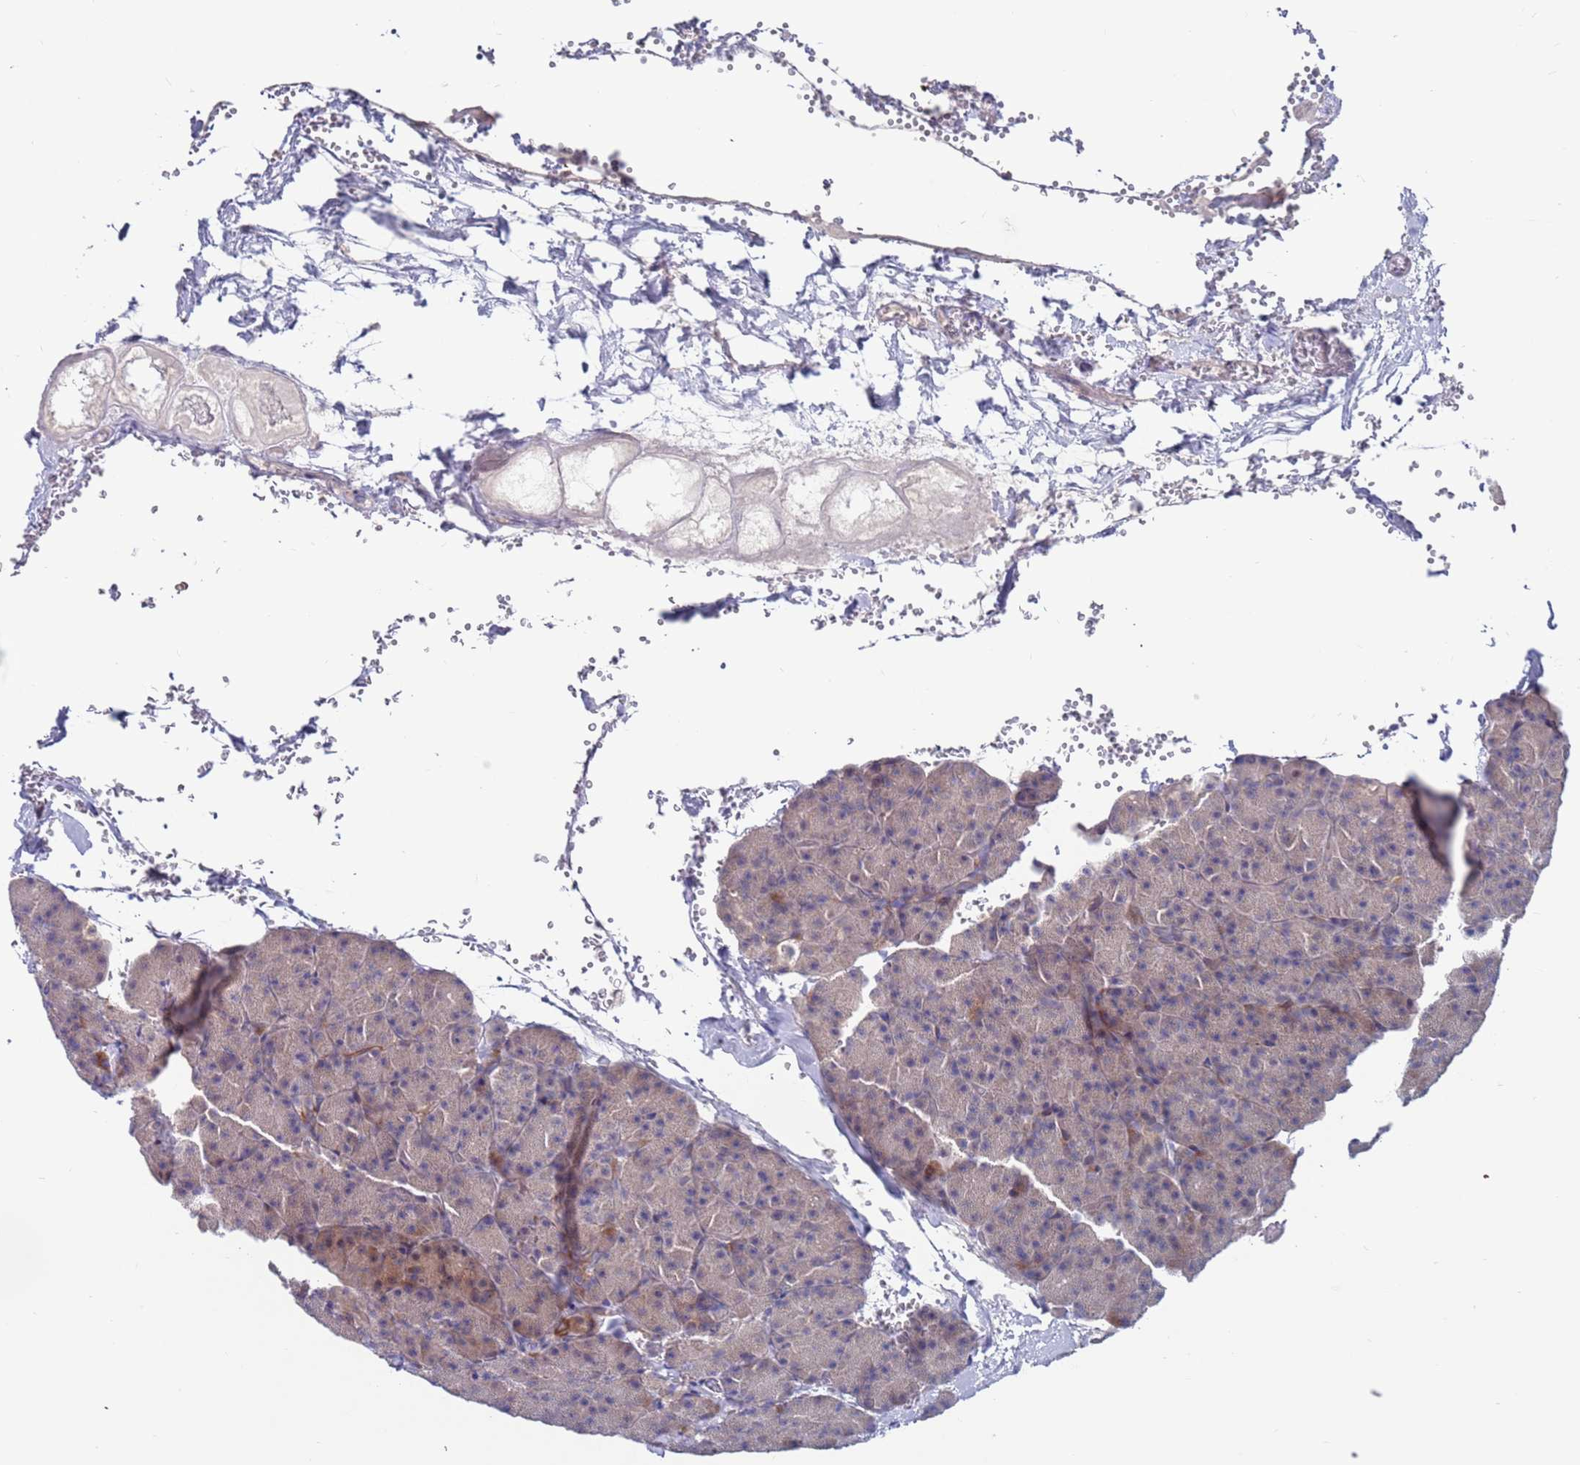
{"staining": {"intensity": "weak", "quantity": "<25%", "location": "cytoplasmic/membranous"}, "tissue": "pancreas", "cell_type": "Exocrine glandular cells", "image_type": "normal", "snomed": [{"axis": "morphology", "description": "Normal tissue, NOS"}, {"axis": "morphology", "description": "Carcinoid, malignant, NOS"}, {"axis": "topography", "description": "Pancreas"}], "caption": "Immunohistochemistry (IHC) micrograph of normal human pancreas stained for a protein (brown), which reveals no positivity in exocrine glandular cells.", "gene": "FBXO27", "patient": {"sex": "female", "age": 35}}